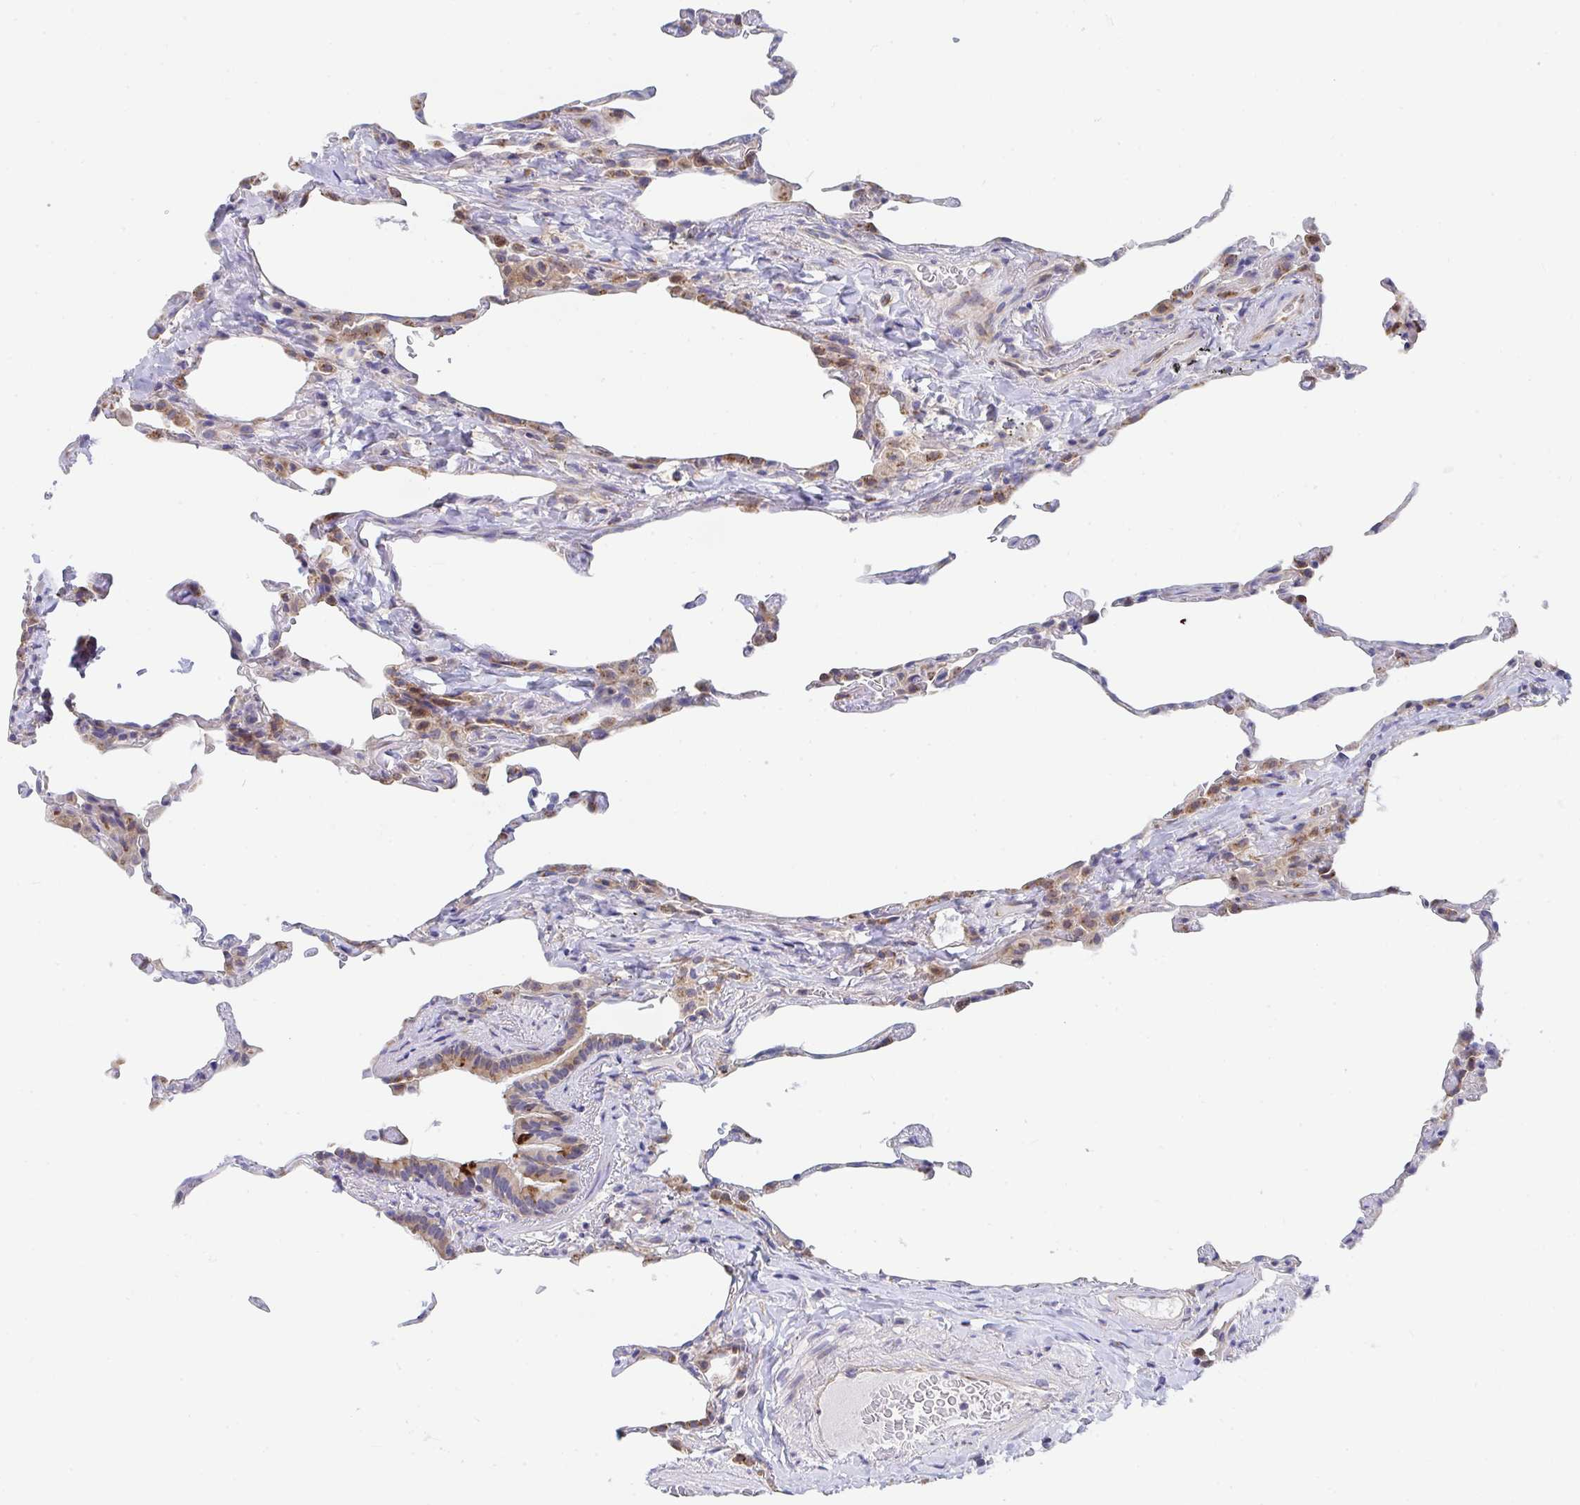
{"staining": {"intensity": "moderate", "quantity": "<25%", "location": "cytoplasmic/membranous,nuclear"}, "tissue": "lung", "cell_type": "Alveolar cells", "image_type": "normal", "snomed": [{"axis": "morphology", "description": "Normal tissue, NOS"}, {"axis": "topography", "description": "Lung"}], "caption": "Immunohistochemistry image of benign human lung stained for a protein (brown), which shows low levels of moderate cytoplasmic/membranous,nuclear positivity in about <25% of alveolar cells.", "gene": "P2RX3", "patient": {"sex": "female", "age": 57}}